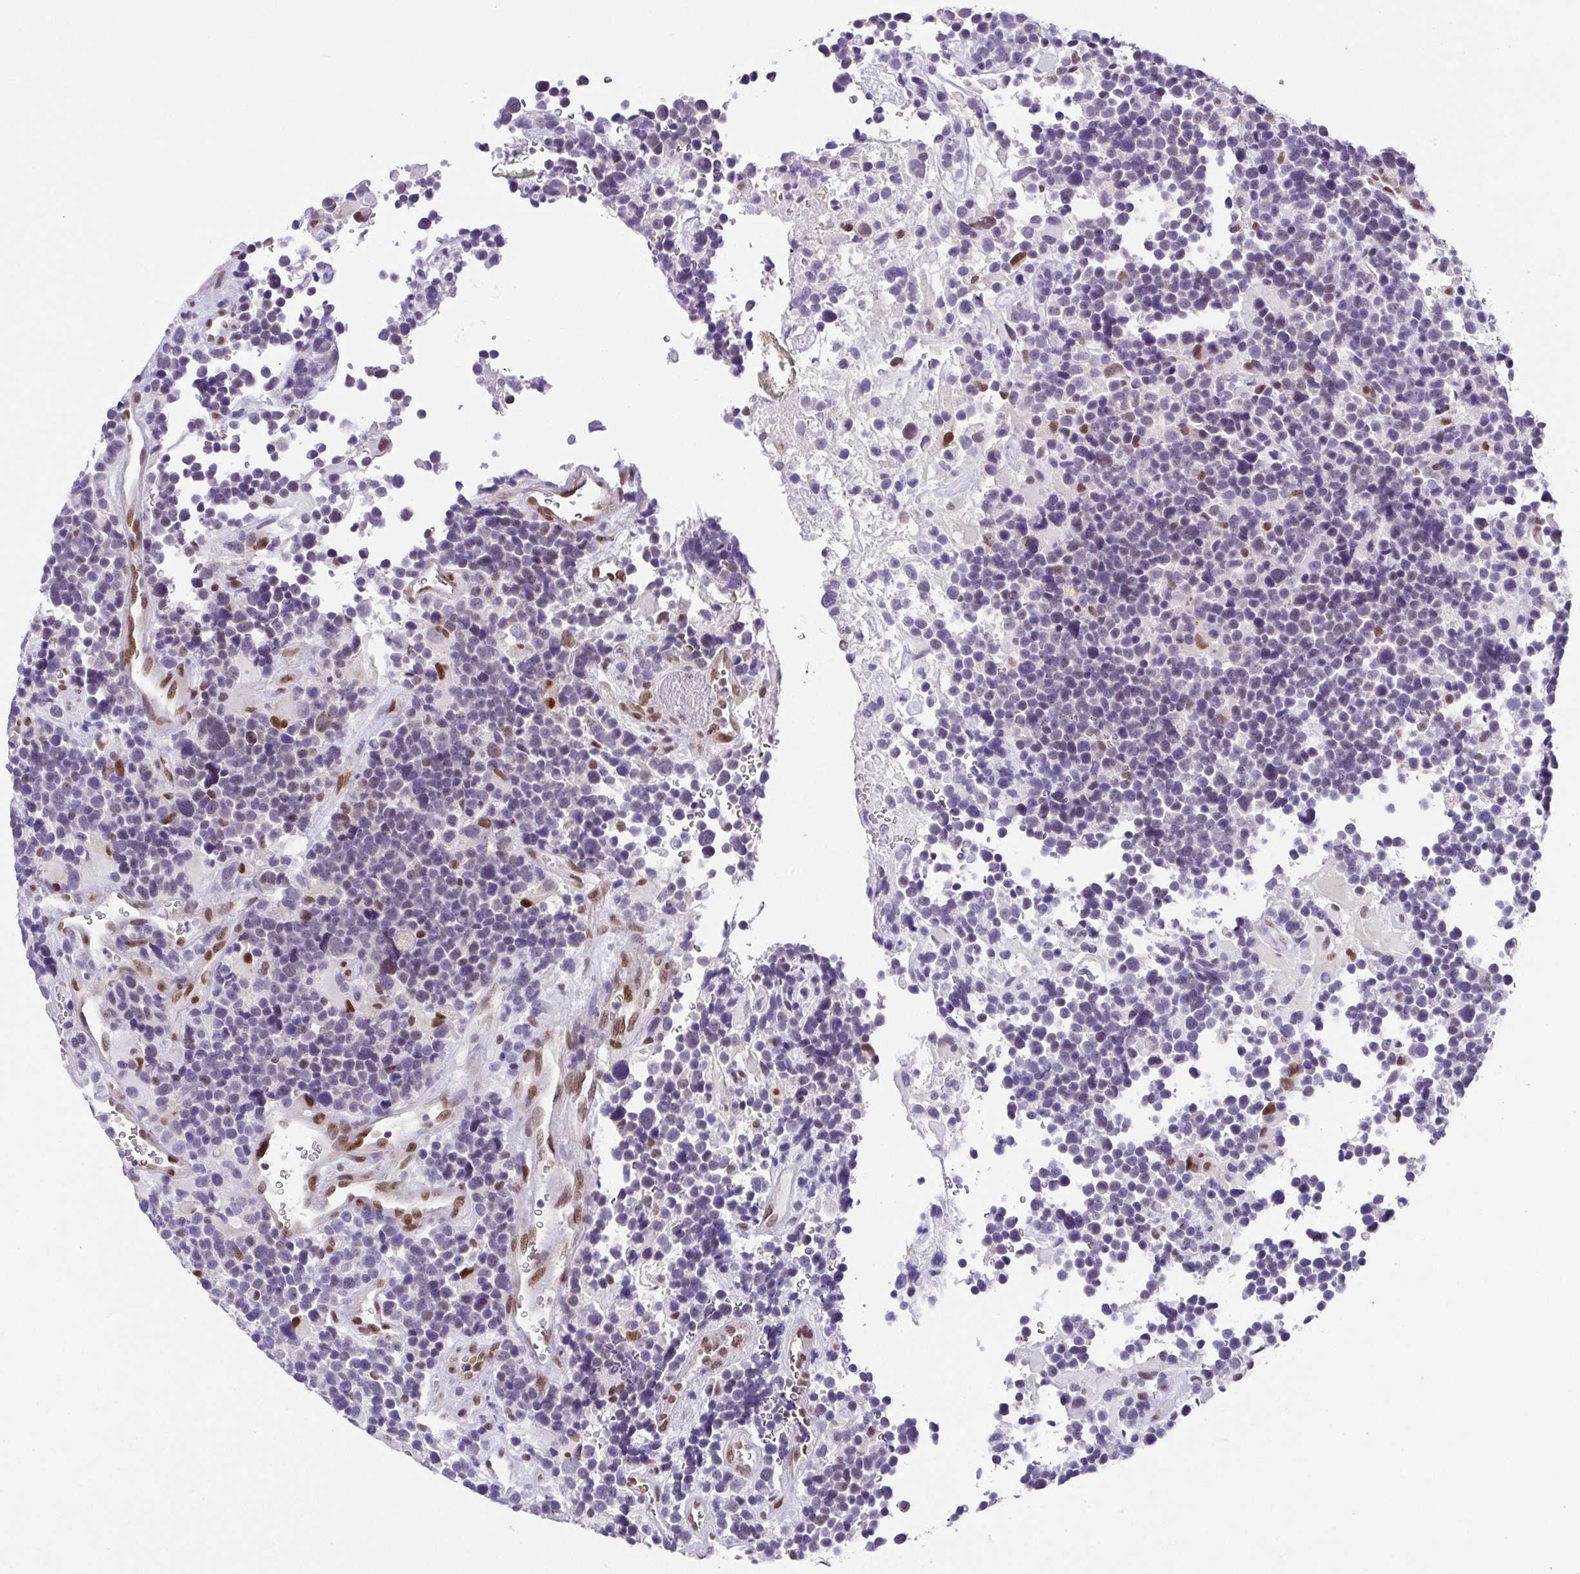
{"staining": {"intensity": "negative", "quantity": "none", "location": "none"}, "tissue": "glioma", "cell_type": "Tumor cells", "image_type": "cancer", "snomed": [{"axis": "morphology", "description": "Glioma, malignant, High grade"}, {"axis": "topography", "description": "Brain"}], "caption": "Glioma was stained to show a protein in brown. There is no significant staining in tumor cells.", "gene": "RBM3", "patient": {"sex": "male", "age": 33}}